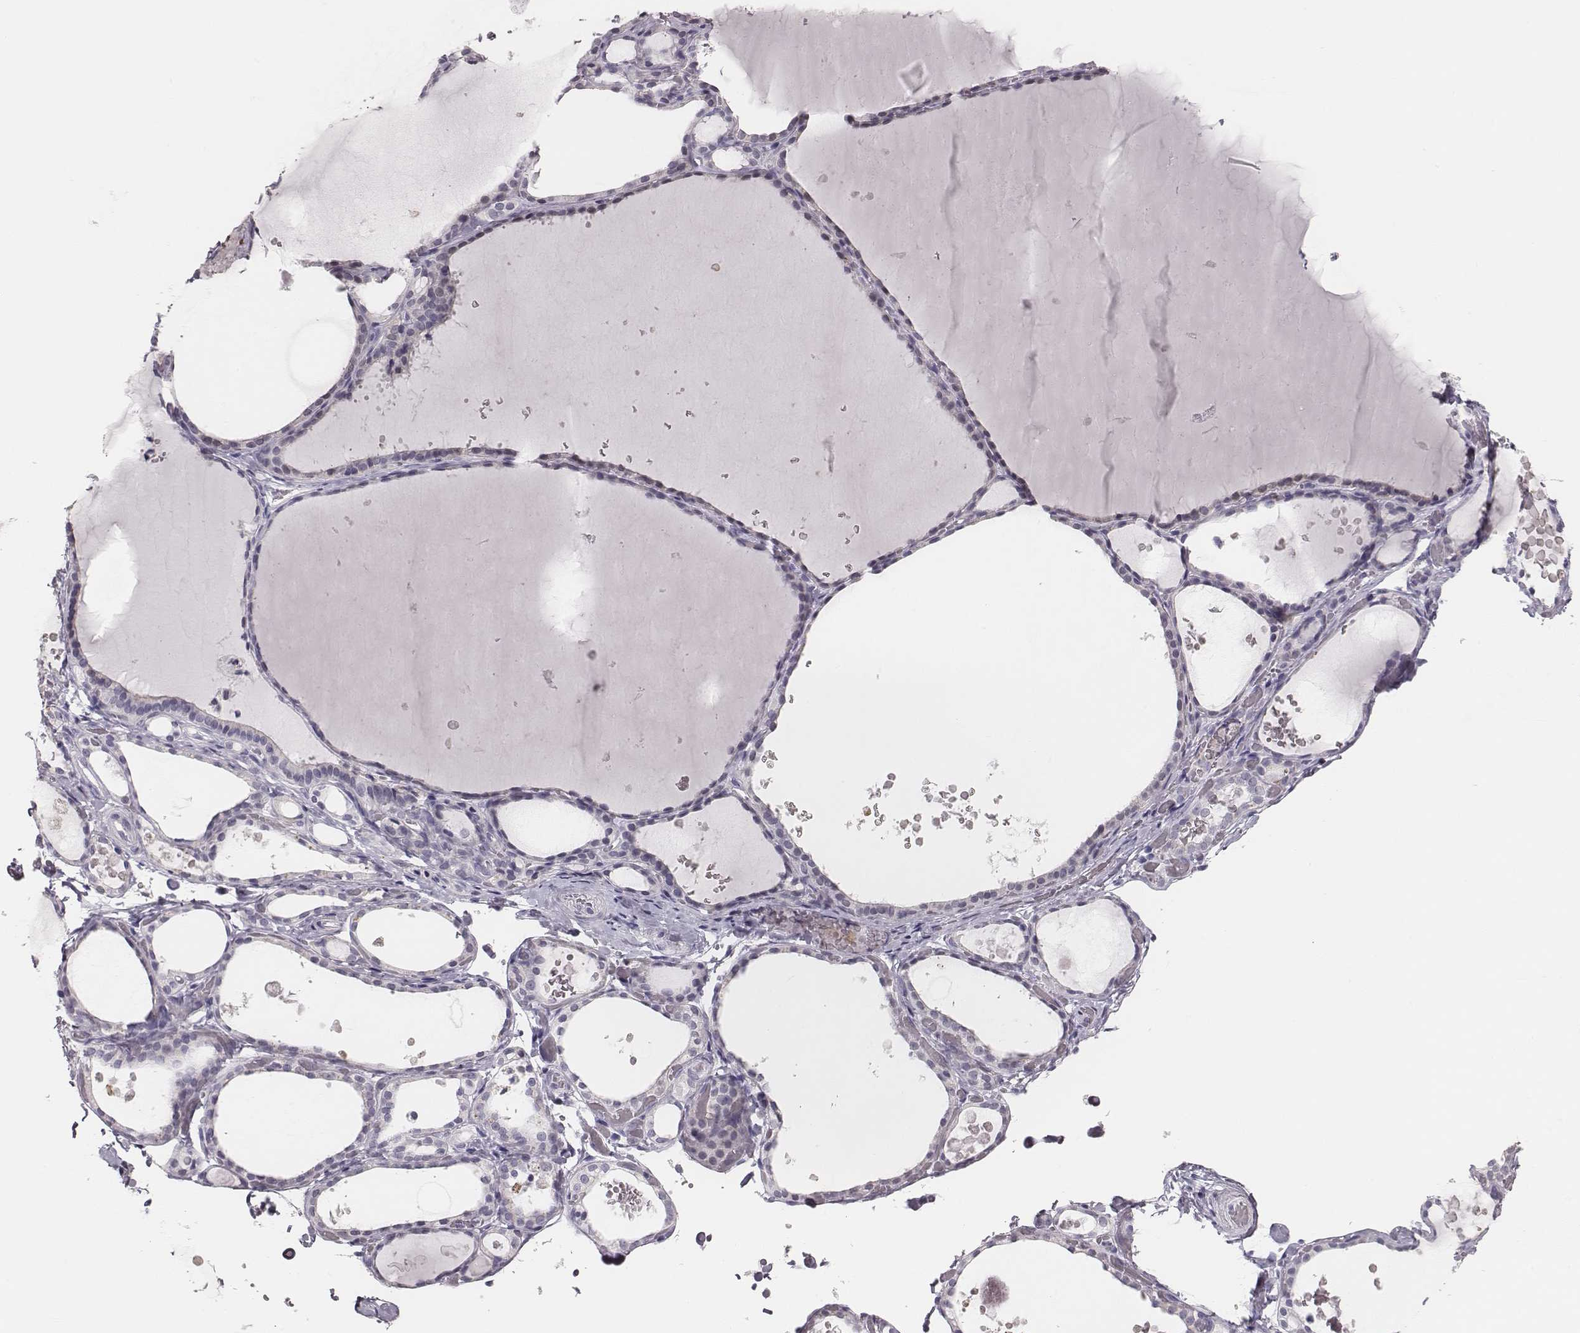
{"staining": {"intensity": "negative", "quantity": "none", "location": "none"}, "tissue": "thyroid gland", "cell_type": "Glandular cells", "image_type": "normal", "snomed": [{"axis": "morphology", "description": "Normal tissue, NOS"}, {"axis": "topography", "description": "Thyroid gland"}], "caption": "The image exhibits no significant positivity in glandular cells of thyroid gland. (DAB (3,3'-diaminobenzidine) immunohistochemistry (IHC) with hematoxylin counter stain).", "gene": "ADGRF4", "patient": {"sex": "female", "age": 56}}